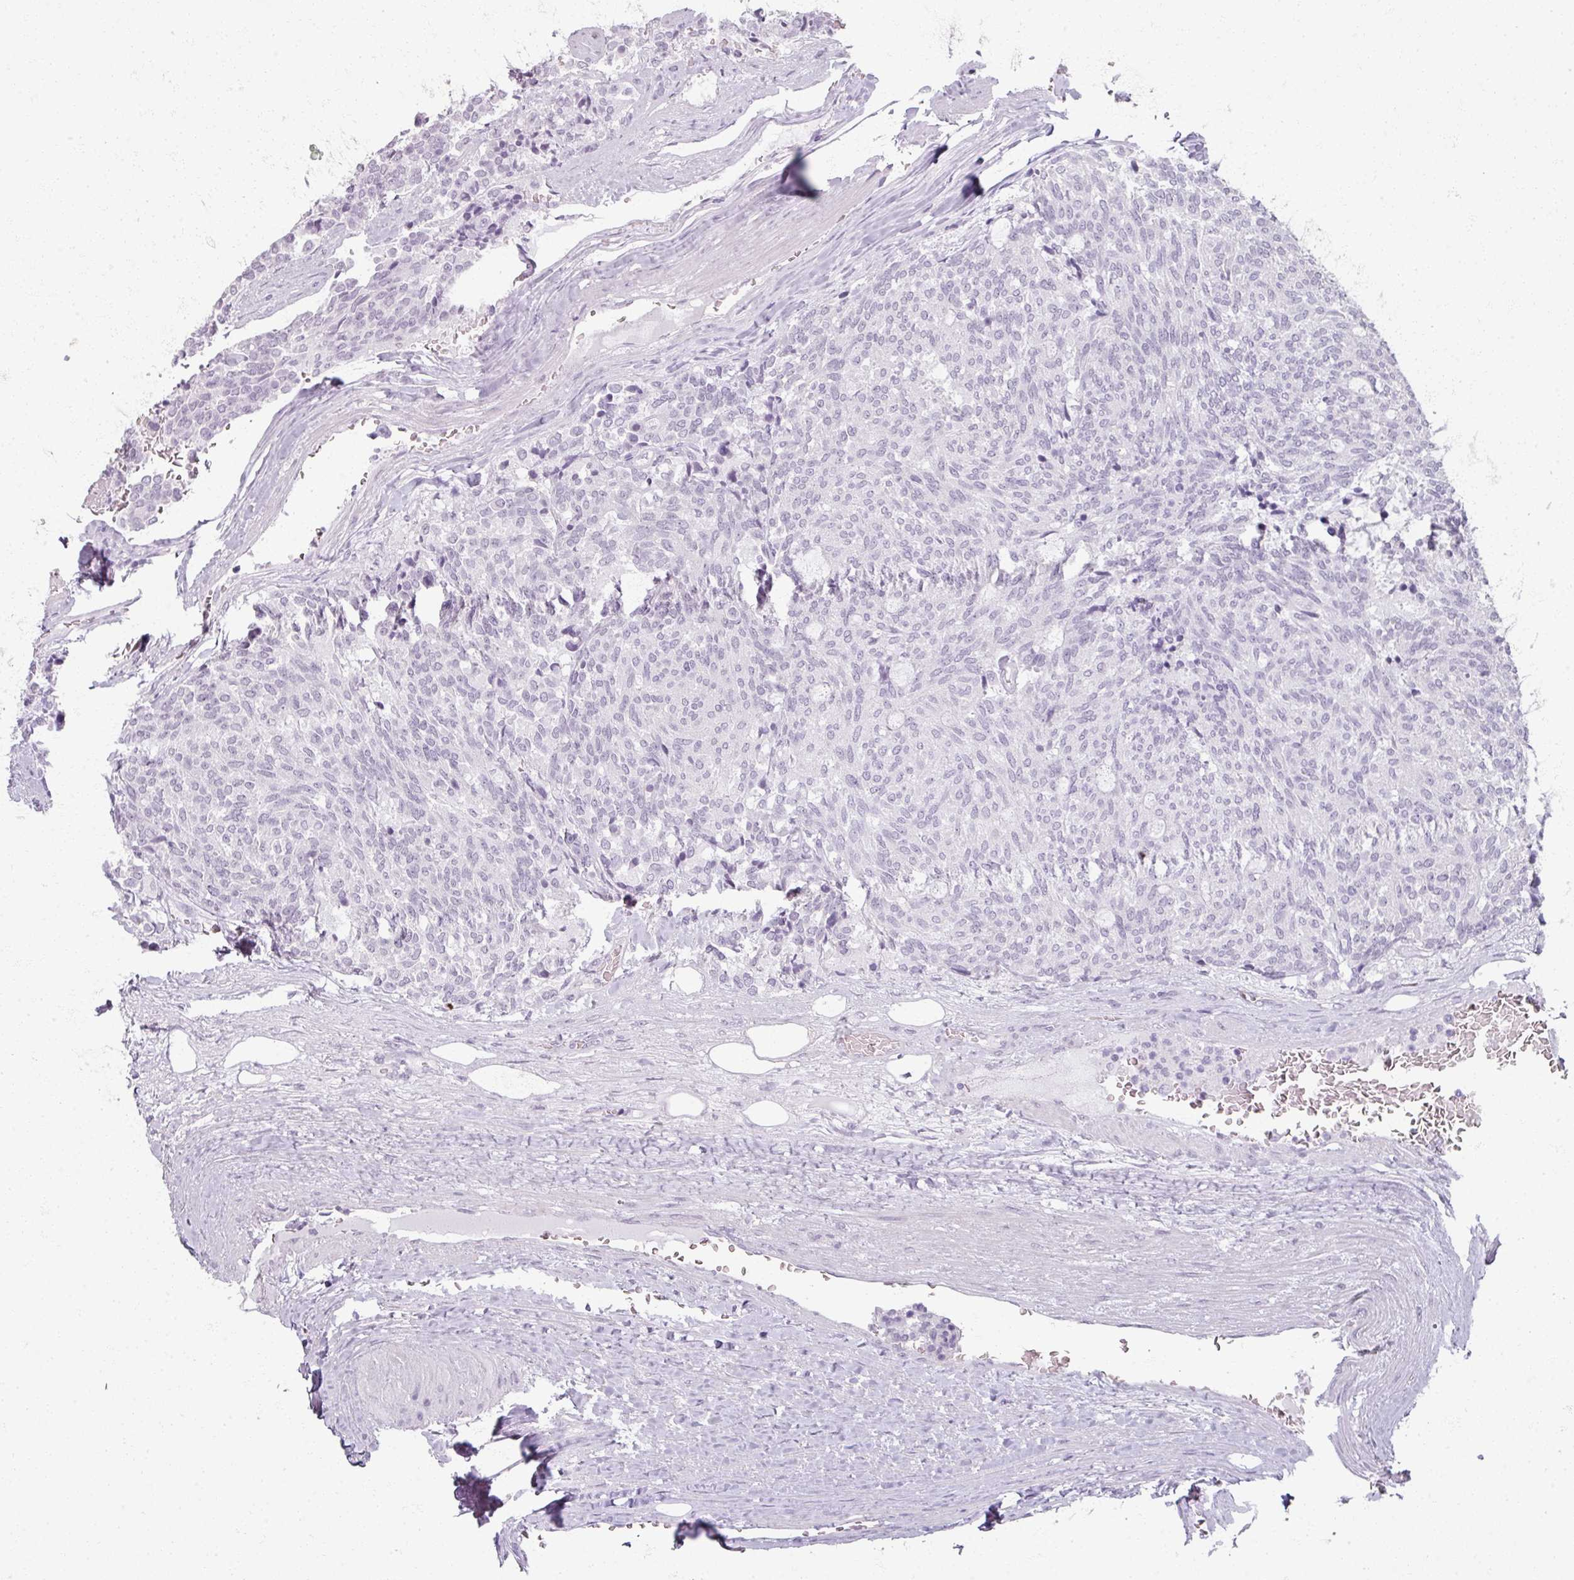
{"staining": {"intensity": "negative", "quantity": "none", "location": "none"}, "tissue": "carcinoid", "cell_type": "Tumor cells", "image_type": "cancer", "snomed": [{"axis": "morphology", "description": "Carcinoid, malignant, NOS"}, {"axis": "topography", "description": "Pancreas"}], "caption": "An image of human carcinoid (malignant) is negative for staining in tumor cells.", "gene": "RFPL2", "patient": {"sex": "female", "age": 54}}